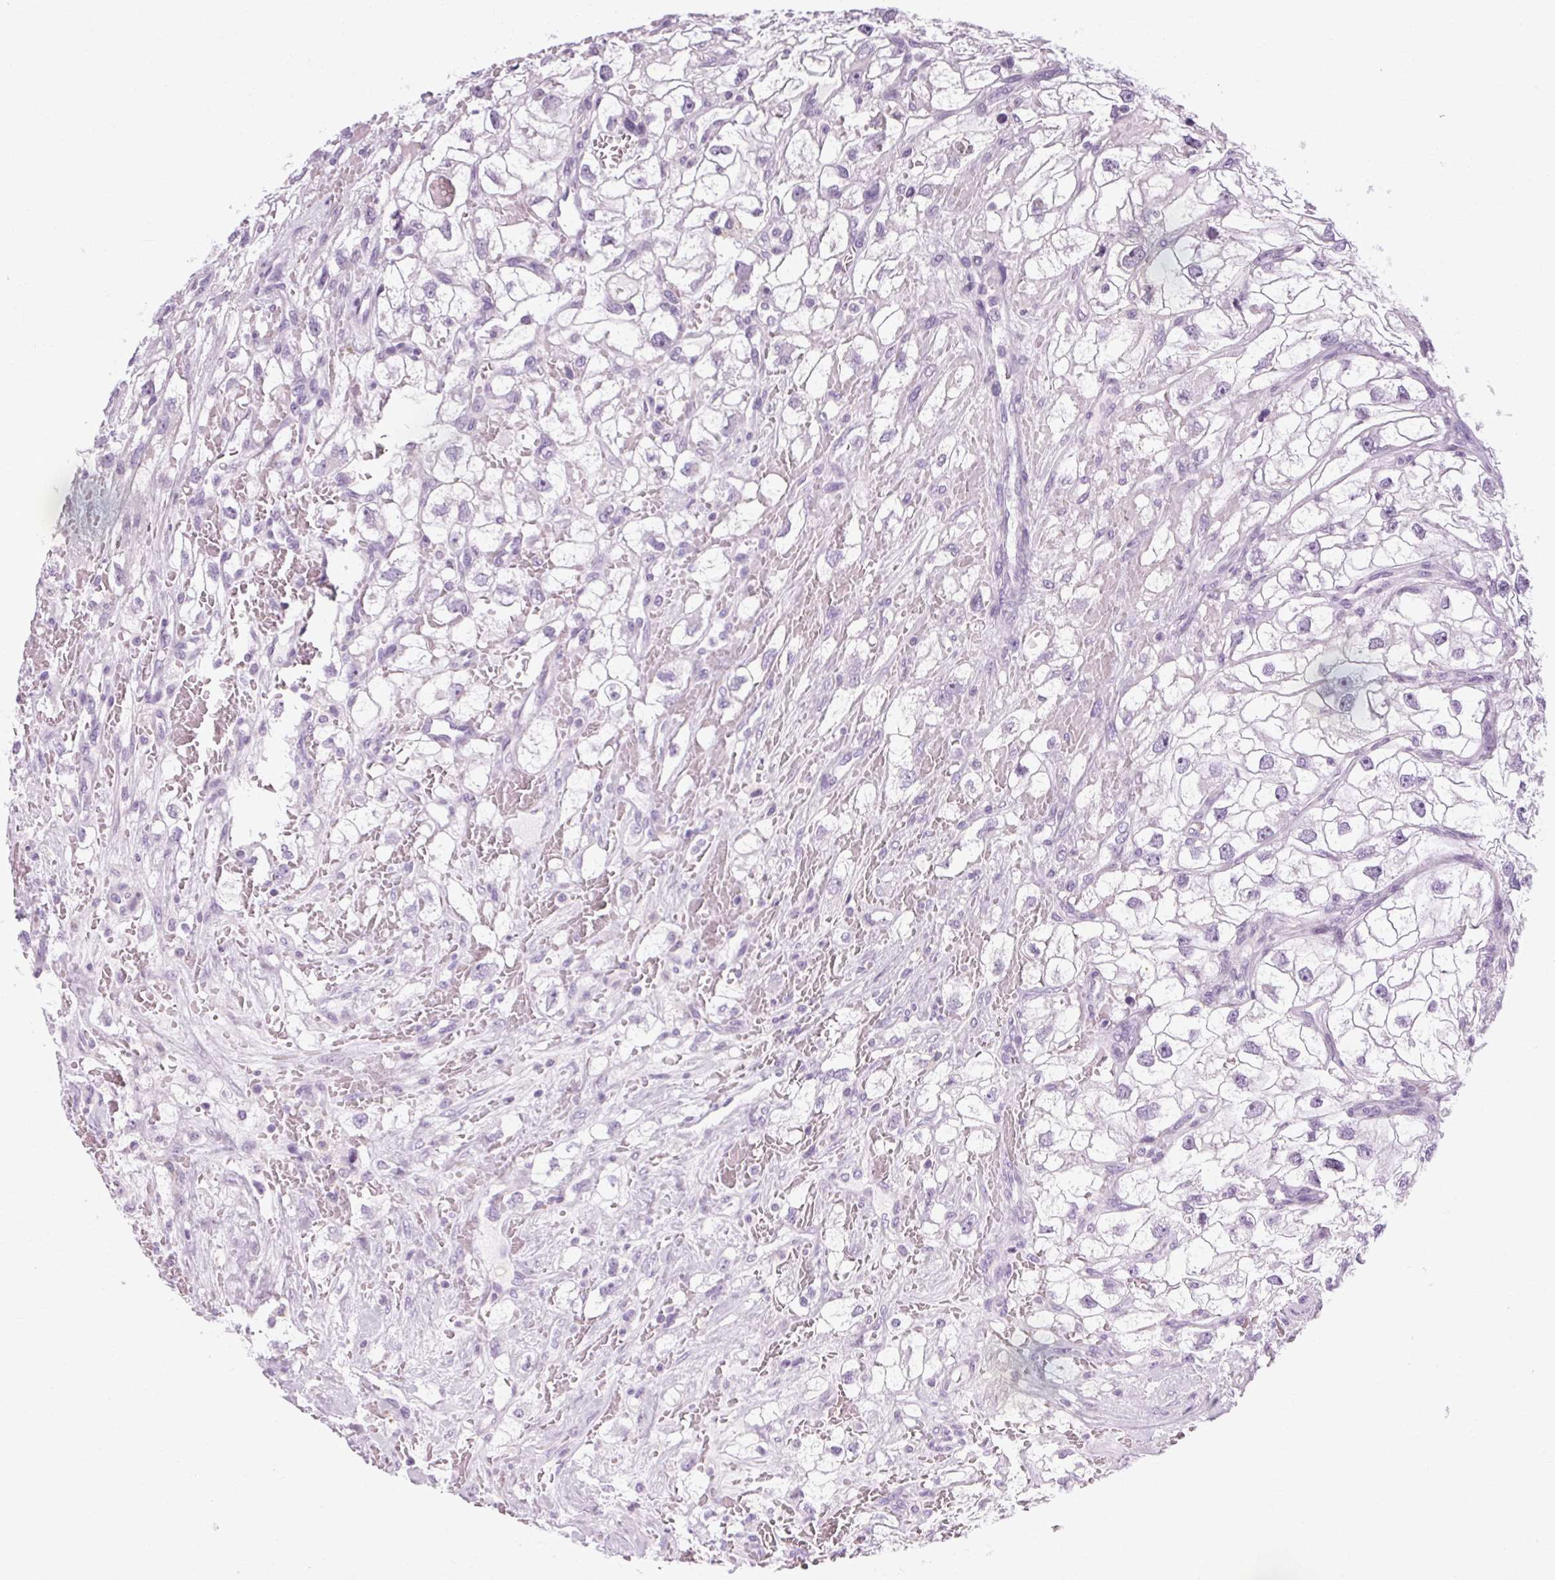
{"staining": {"intensity": "negative", "quantity": "none", "location": "none"}, "tissue": "renal cancer", "cell_type": "Tumor cells", "image_type": "cancer", "snomed": [{"axis": "morphology", "description": "Adenocarcinoma, NOS"}, {"axis": "topography", "description": "Kidney"}], "caption": "The immunohistochemistry image has no significant positivity in tumor cells of renal adenocarcinoma tissue. (Stains: DAB (3,3'-diaminobenzidine) immunohistochemistry (IHC) with hematoxylin counter stain, Microscopy: brightfield microscopy at high magnification).", "gene": "POMC", "patient": {"sex": "male", "age": 59}}